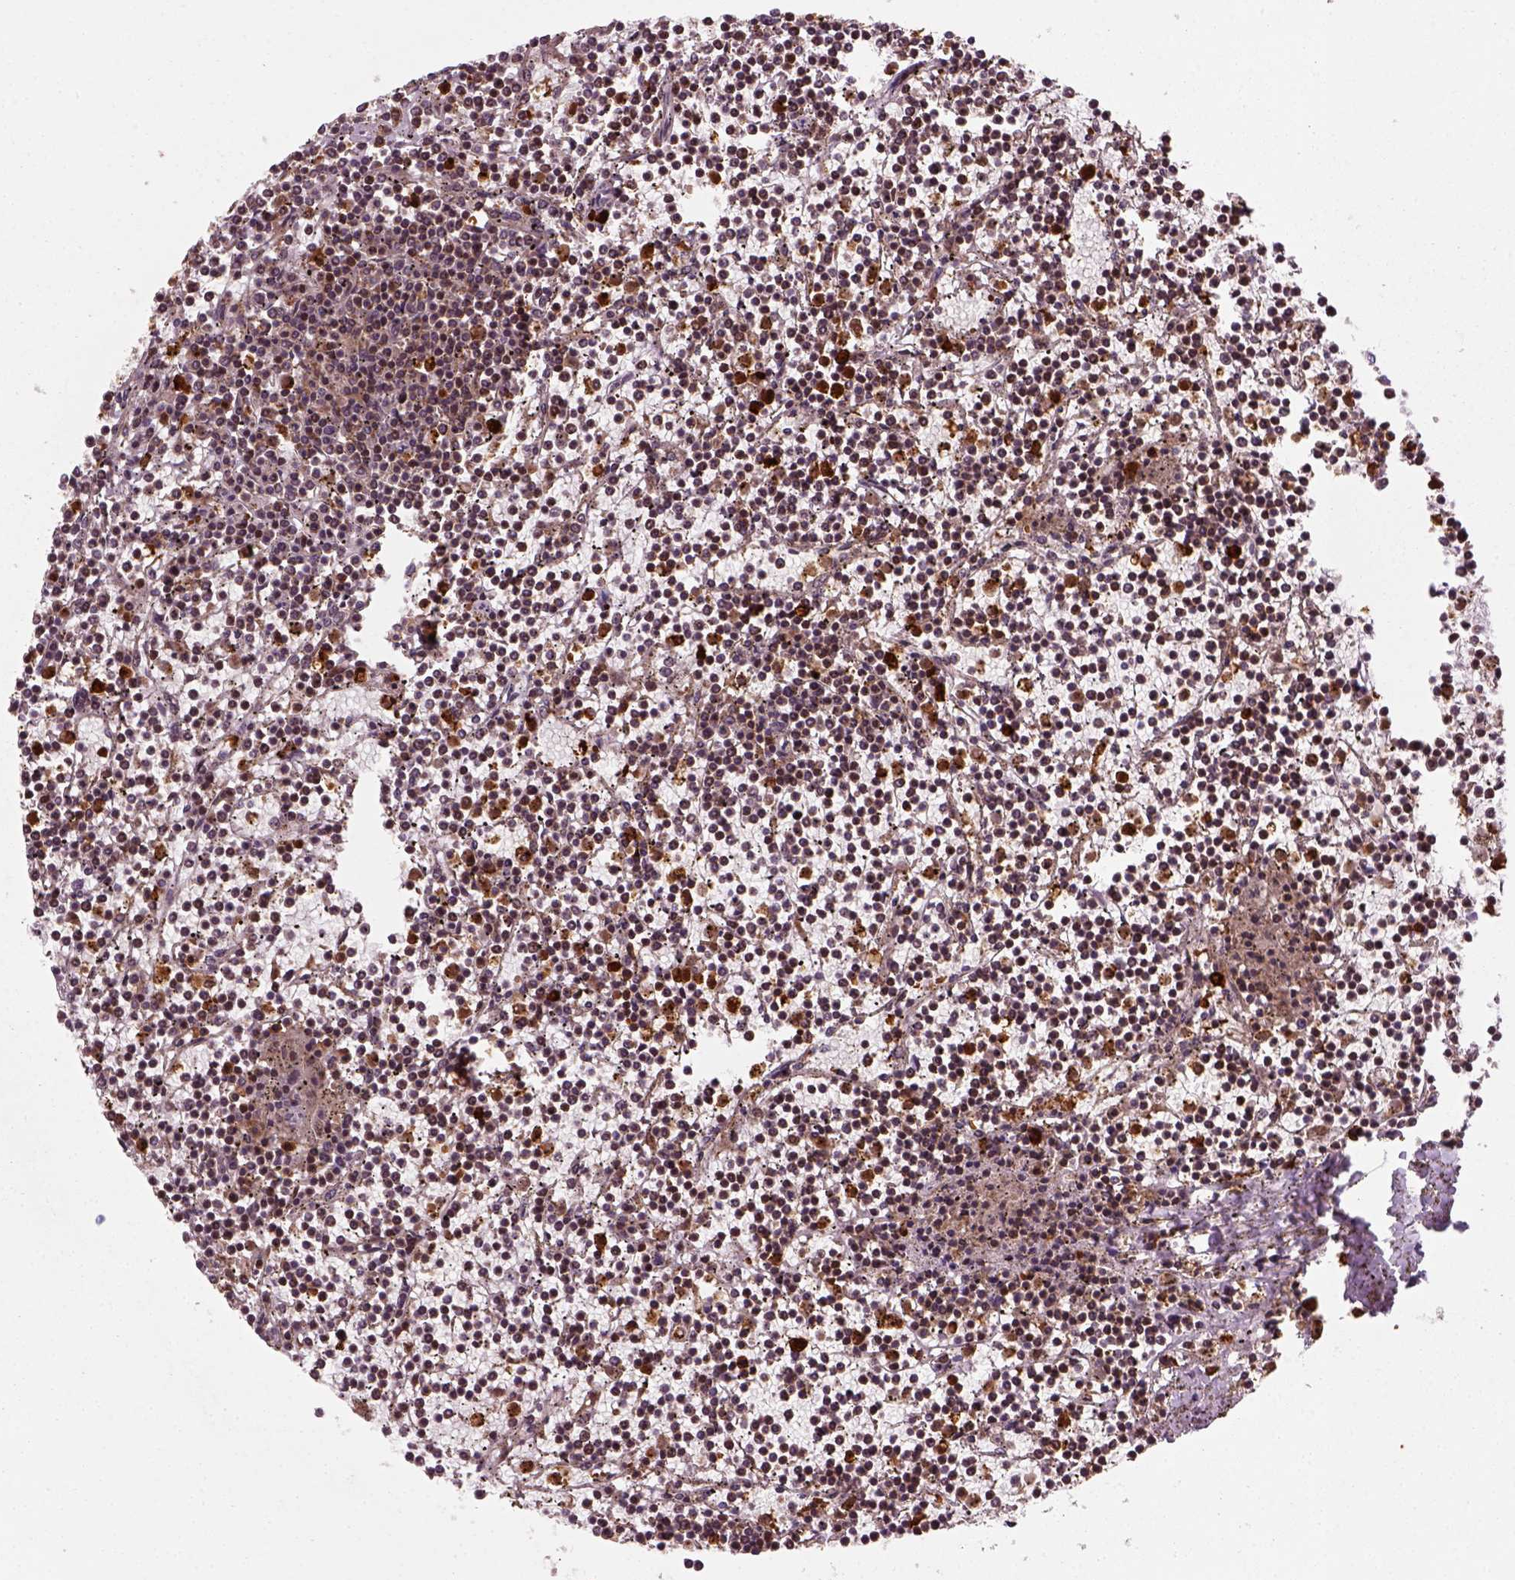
{"staining": {"intensity": "moderate", "quantity": ">75%", "location": "cytoplasmic/membranous"}, "tissue": "lymphoma", "cell_type": "Tumor cells", "image_type": "cancer", "snomed": [{"axis": "morphology", "description": "Malignant lymphoma, non-Hodgkin's type, Low grade"}, {"axis": "topography", "description": "Spleen"}], "caption": "Tumor cells show moderate cytoplasmic/membranous expression in approximately >75% of cells in malignant lymphoma, non-Hodgkin's type (low-grade). (IHC, brightfield microscopy, high magnification).", "gene": "NUDT16L1", "patient": {"sex": "female", "age": 19}}